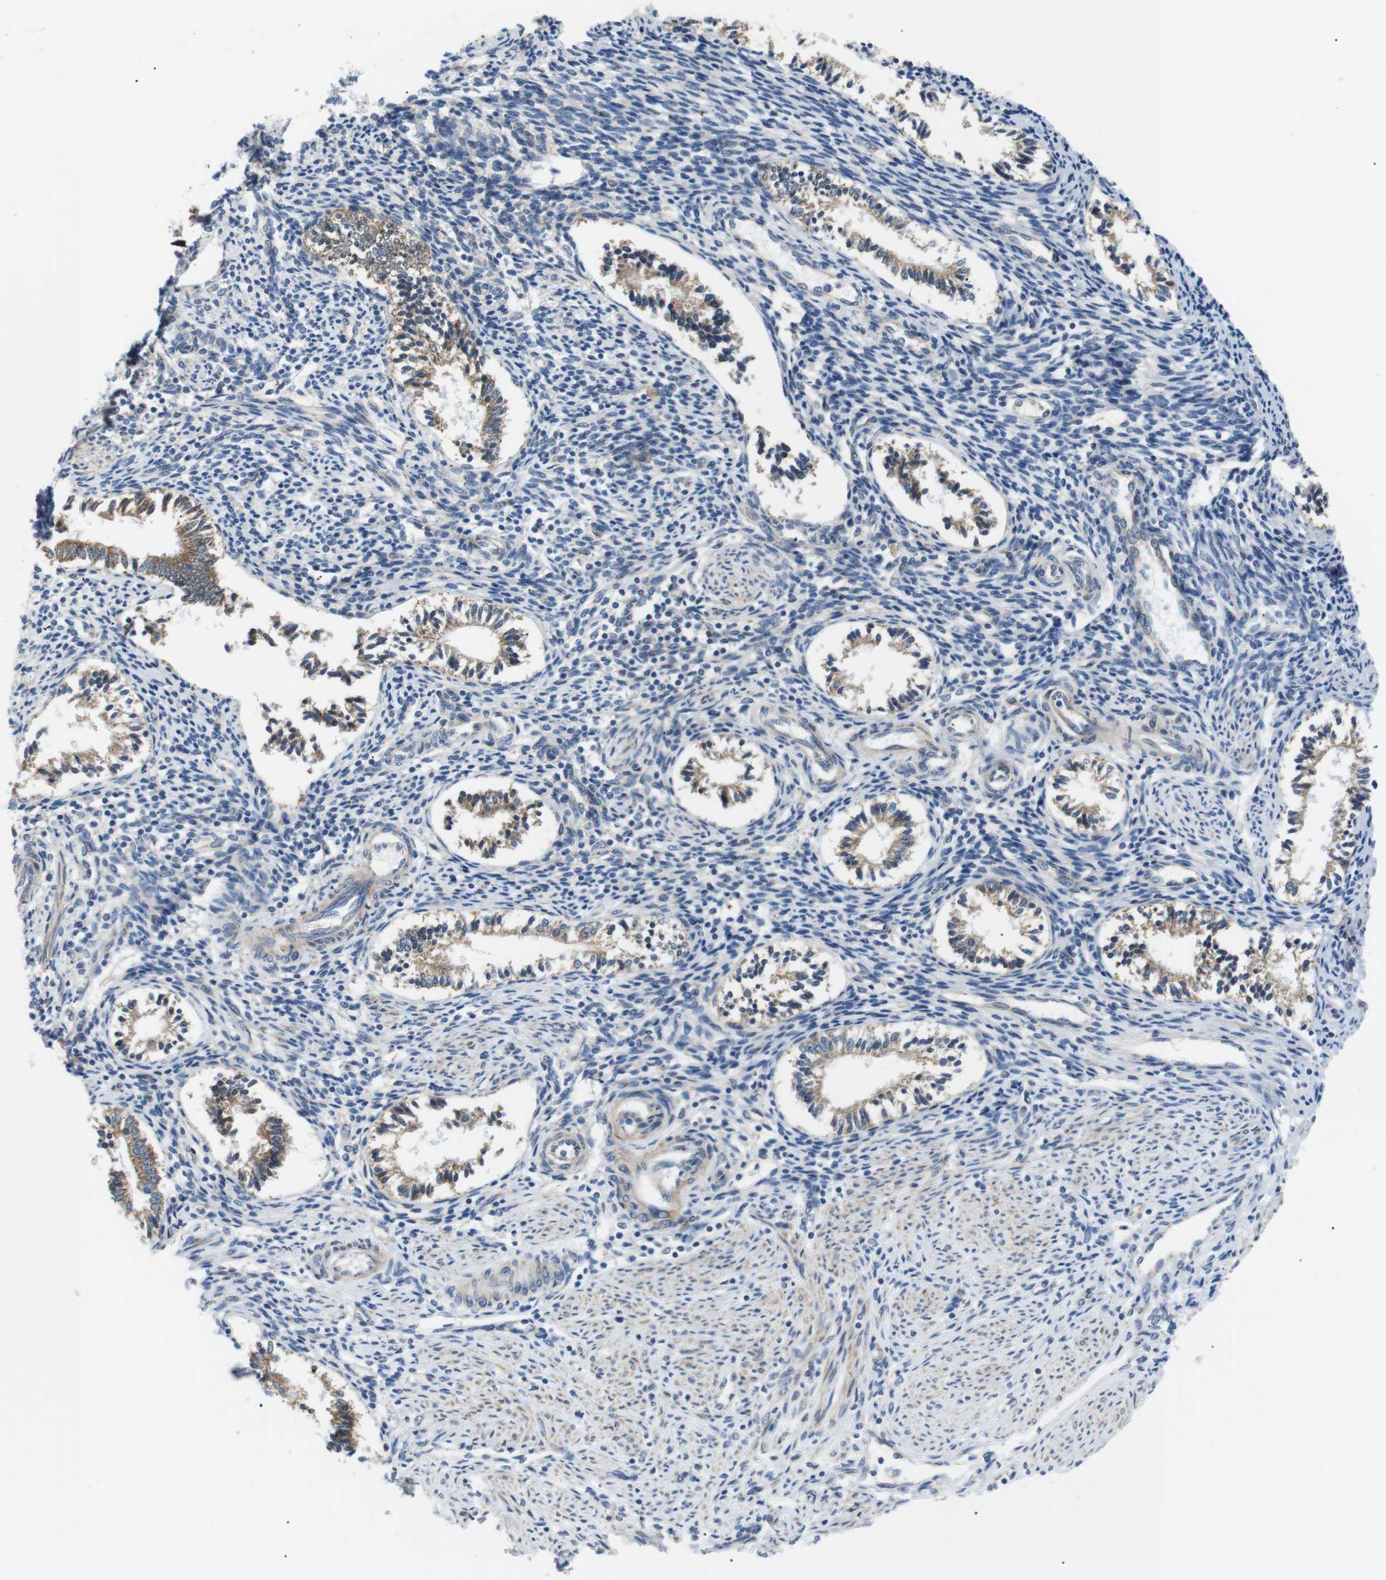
{"staining": {"intensity": "negative", "quantity": "none", "location": "none"}, "tissue": "endometrium", "cell_type": "Cells in endometrial stroma", "image_type": "normal", "snomed": [{"axis": "morphology", "description": "Normal tissue, NOS"}, {"axis": "topography", "description": "Endometrium"}], "caption": "IHC image of normal human endometrium stained for a protein (brown), which exhibits no staining in cells in endometrial stroma.", "gene": "MTARC2", "patient": {"sex": "female", "age": 42}}